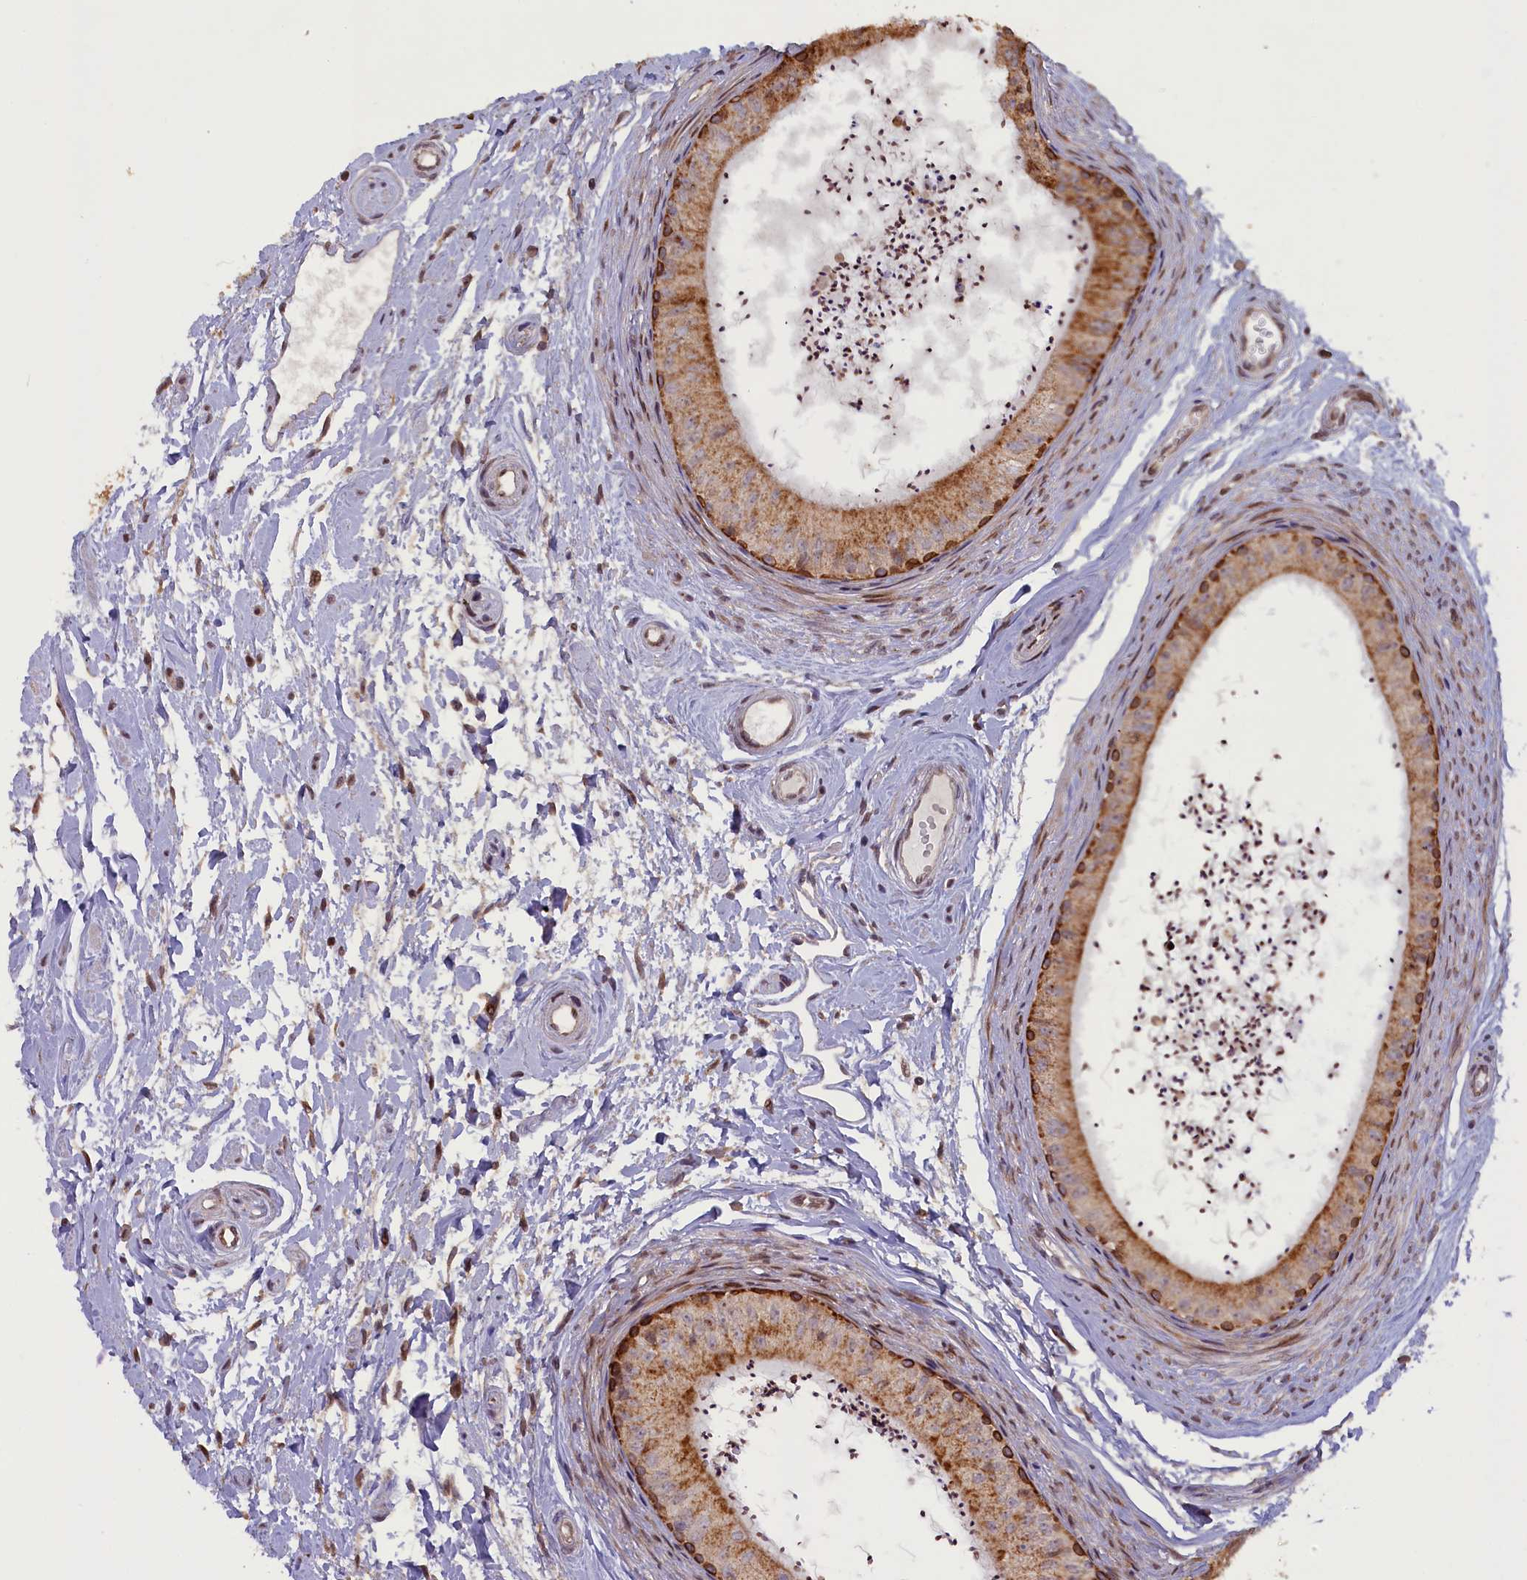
{"staining": {"intensity": "moderate", "quantity": ">75%", "location": "cytoplasmic/membranous"}, "tissue": "epididymis", "cell_type": "Glandular cells", "image_type": "normal", "snomed": [{"axis": "morphology", "description": "Normal tissue, NOS"}, {"axis": "topography", "description": "Epididymis"}], "caption": "Immunohistochemical staining of unremarkable human epididymis exhibits medium levels of moderate cytoplasmic/membranous expression in approximately >75% of glandular cells. (DAB (3,3'-diaminobenzidine) IHC, brown staining for protein, blue staining for nuclei).", "gene": "SLC38A7", "patient": {"sex": "male", "age": 56}}